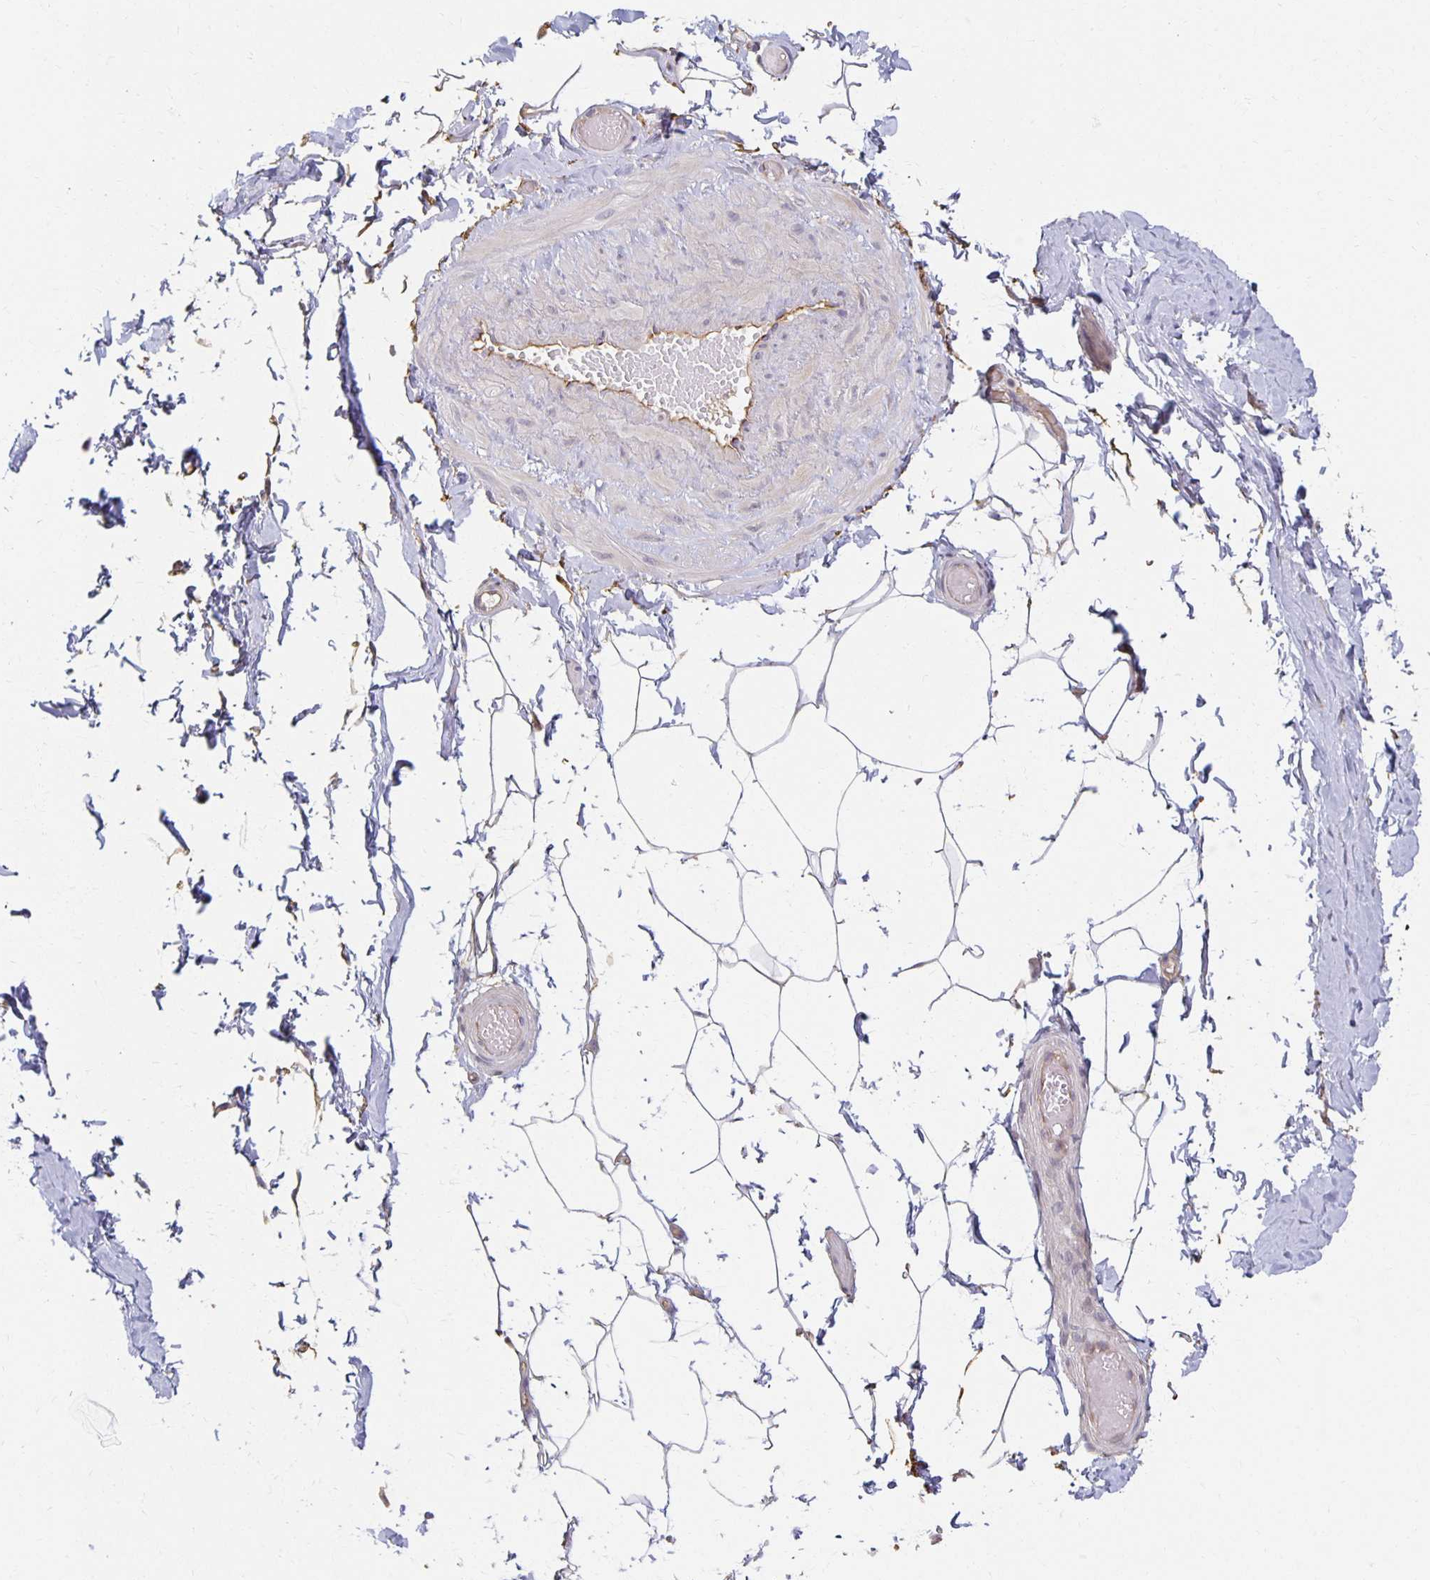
{"staining": {"intensity": "negative", "quantity": "none", "location": "none"}, "tissue": "adipose tissue", "cell_type": "Adipocytes", "image_type": "normal", "snomed": [{"axis": "morphology", "description": "Normal tissue, NOS"}, {"axis": "topography", "description": "Soft tissue"}, {"axis": "topography", "description": "Adipose tissue"}, {"axis": "topography", "description": "Vascular tissue"}, {"axis": "topography", "description": "Peripheral nerve tissue"}], "caption": "Benign adipose tissue was stained to show a protein in brown. There is no significant expression in adipocytes. The staining was performed using DAB to visualize the protein expression in brown, while the nuclei were stained in blue with hematoxylin (Magnification: 20x).", "gene": "SORL1", "patient": {"sex": "male", "age": 29}}